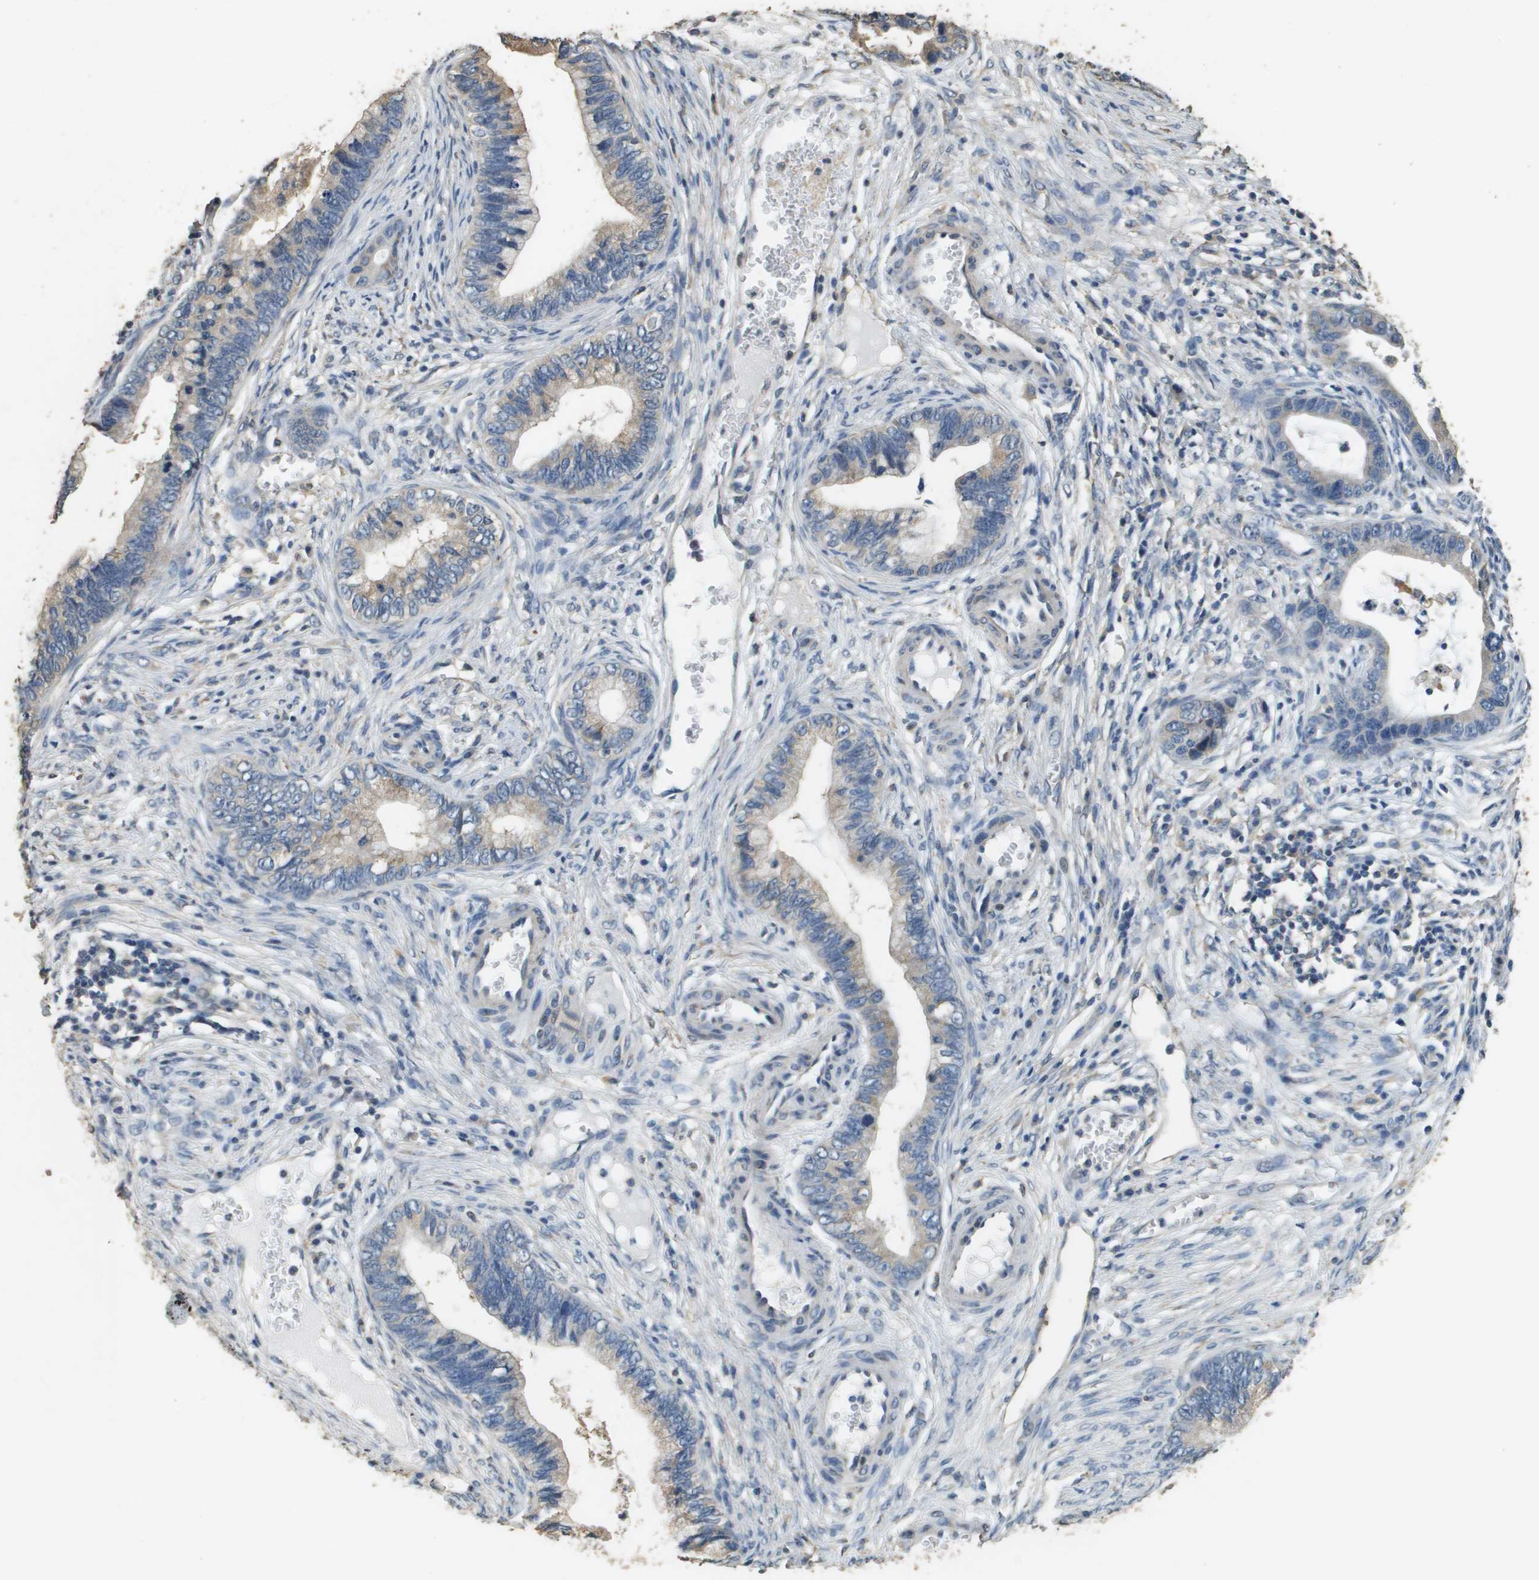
{"staining": {"intensity": "weak", "quantity": "25%-75%", "location": "cytoplasmic/membranous"}, "tissue": "cervical cancer", "cell_type": "Tumor cells", "image_type": "cancer", "snomed": [{"axis": "morphology", "description": "Adenocarcinoma, NOS"}, {"axis": "topography", "description": "Cervix"}], "caption": "The micrograph exhibits immunohistochemical staining of cervical cancer. There is weak cytoplasmic/membranous expression is appreciated in approximately 25%-75% of tumor cells. (DAB IHC, brown staining for protein, blue staining for nuclei).", "gene": "RAB6B", "patient": {"sex": "female", "age": 44}}